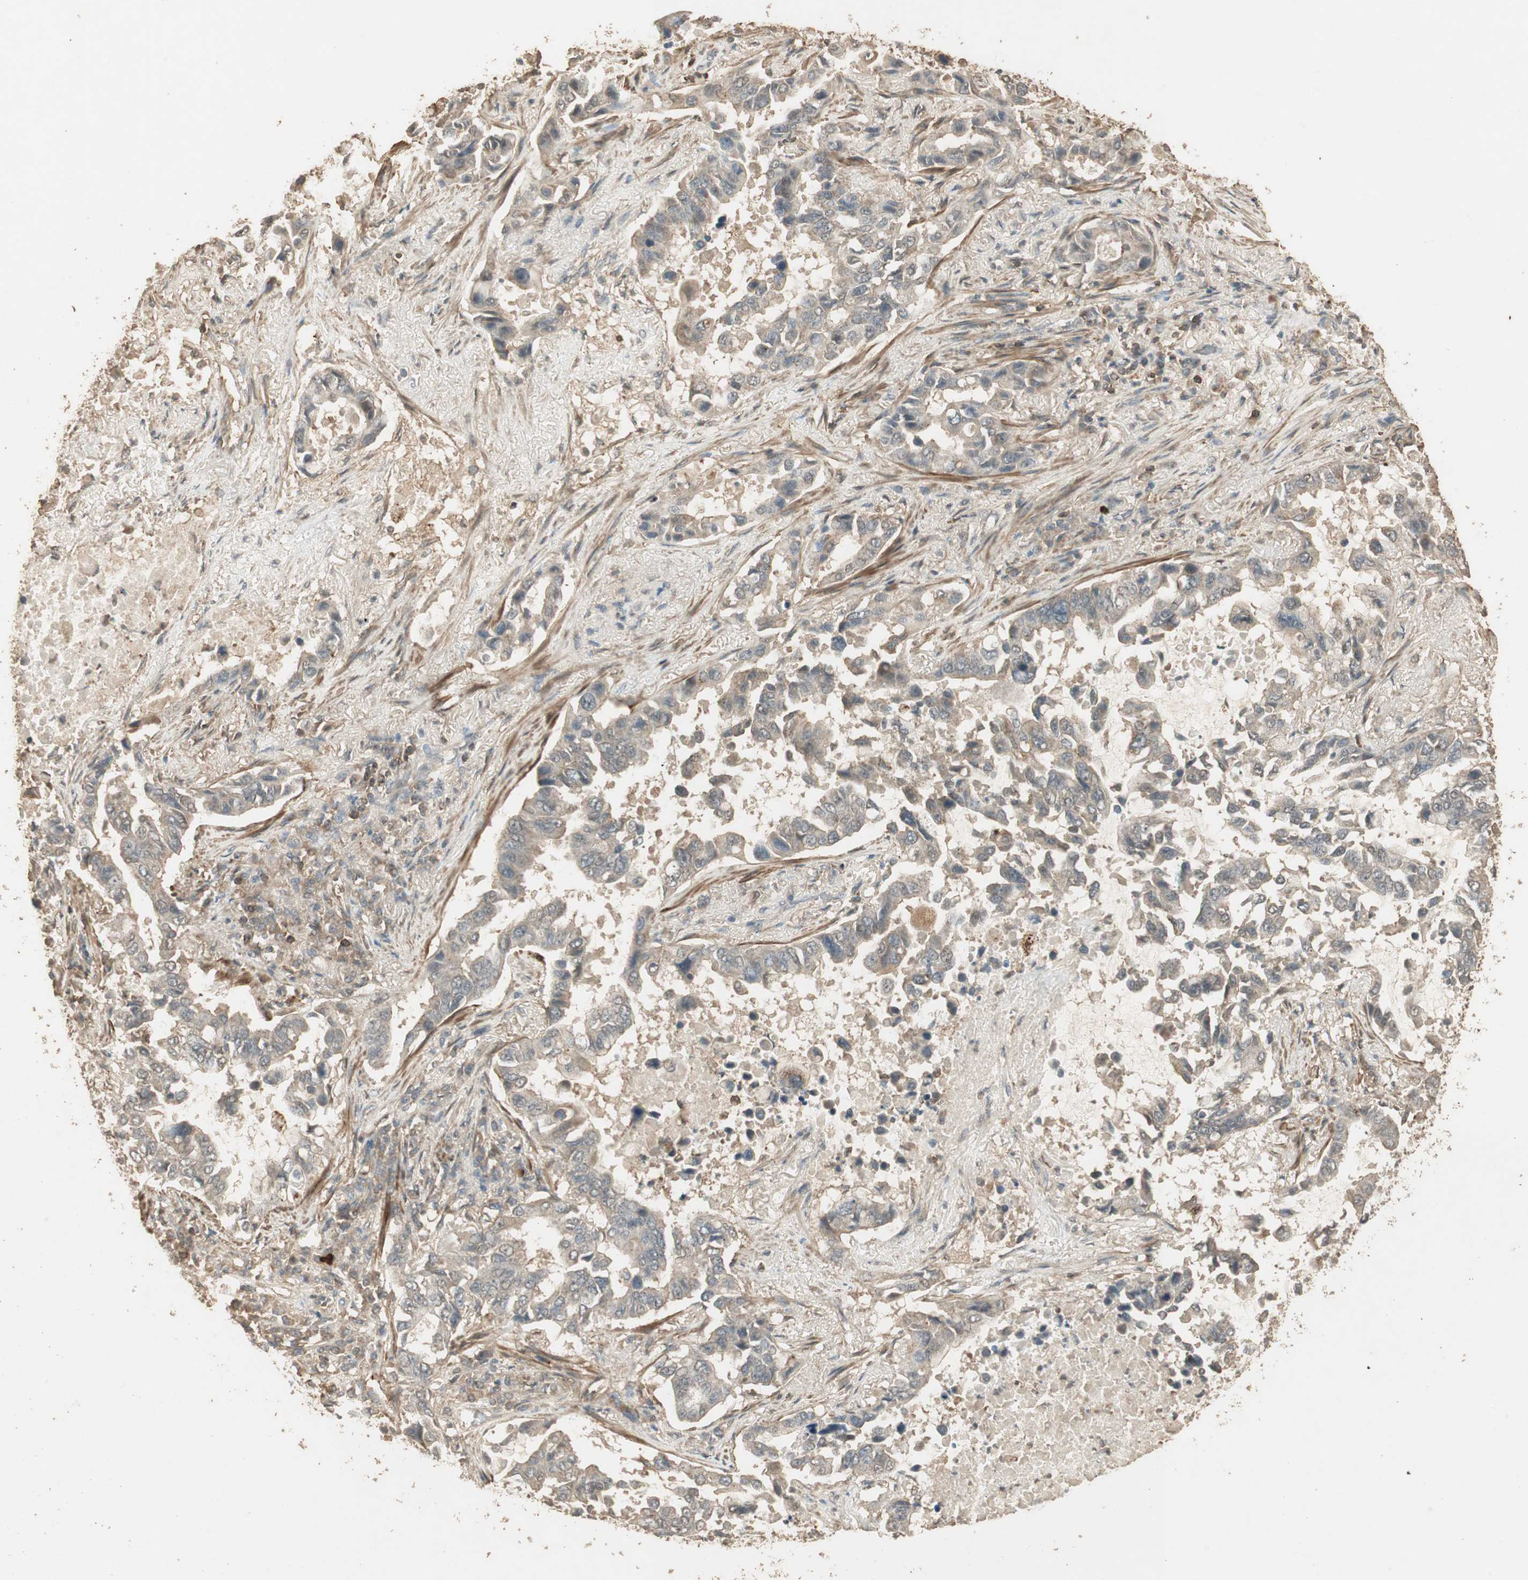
{"staining": {"intensity": "weak", "quantity": "<25%", "location": "cytoplasmic/membranous"}, "tissue": "lung cancer", "cell_type": "Tumor cells", "image_type": "cancer", "snomed": [{"axis": "morphology", "description": "Adenocarcinoma, NOS"}, {"axis": "topography", "description": "Lung"}], "caption": "Immunohistochemistry histopathology image of neoplastic tissue: human lung cancer stained with DAB (3,3'-diaminobenzidine) demonstrates no significant protein expression in tumor cells.", "gene": "USP2", "patient": {"sex": "male", "age": 64}}